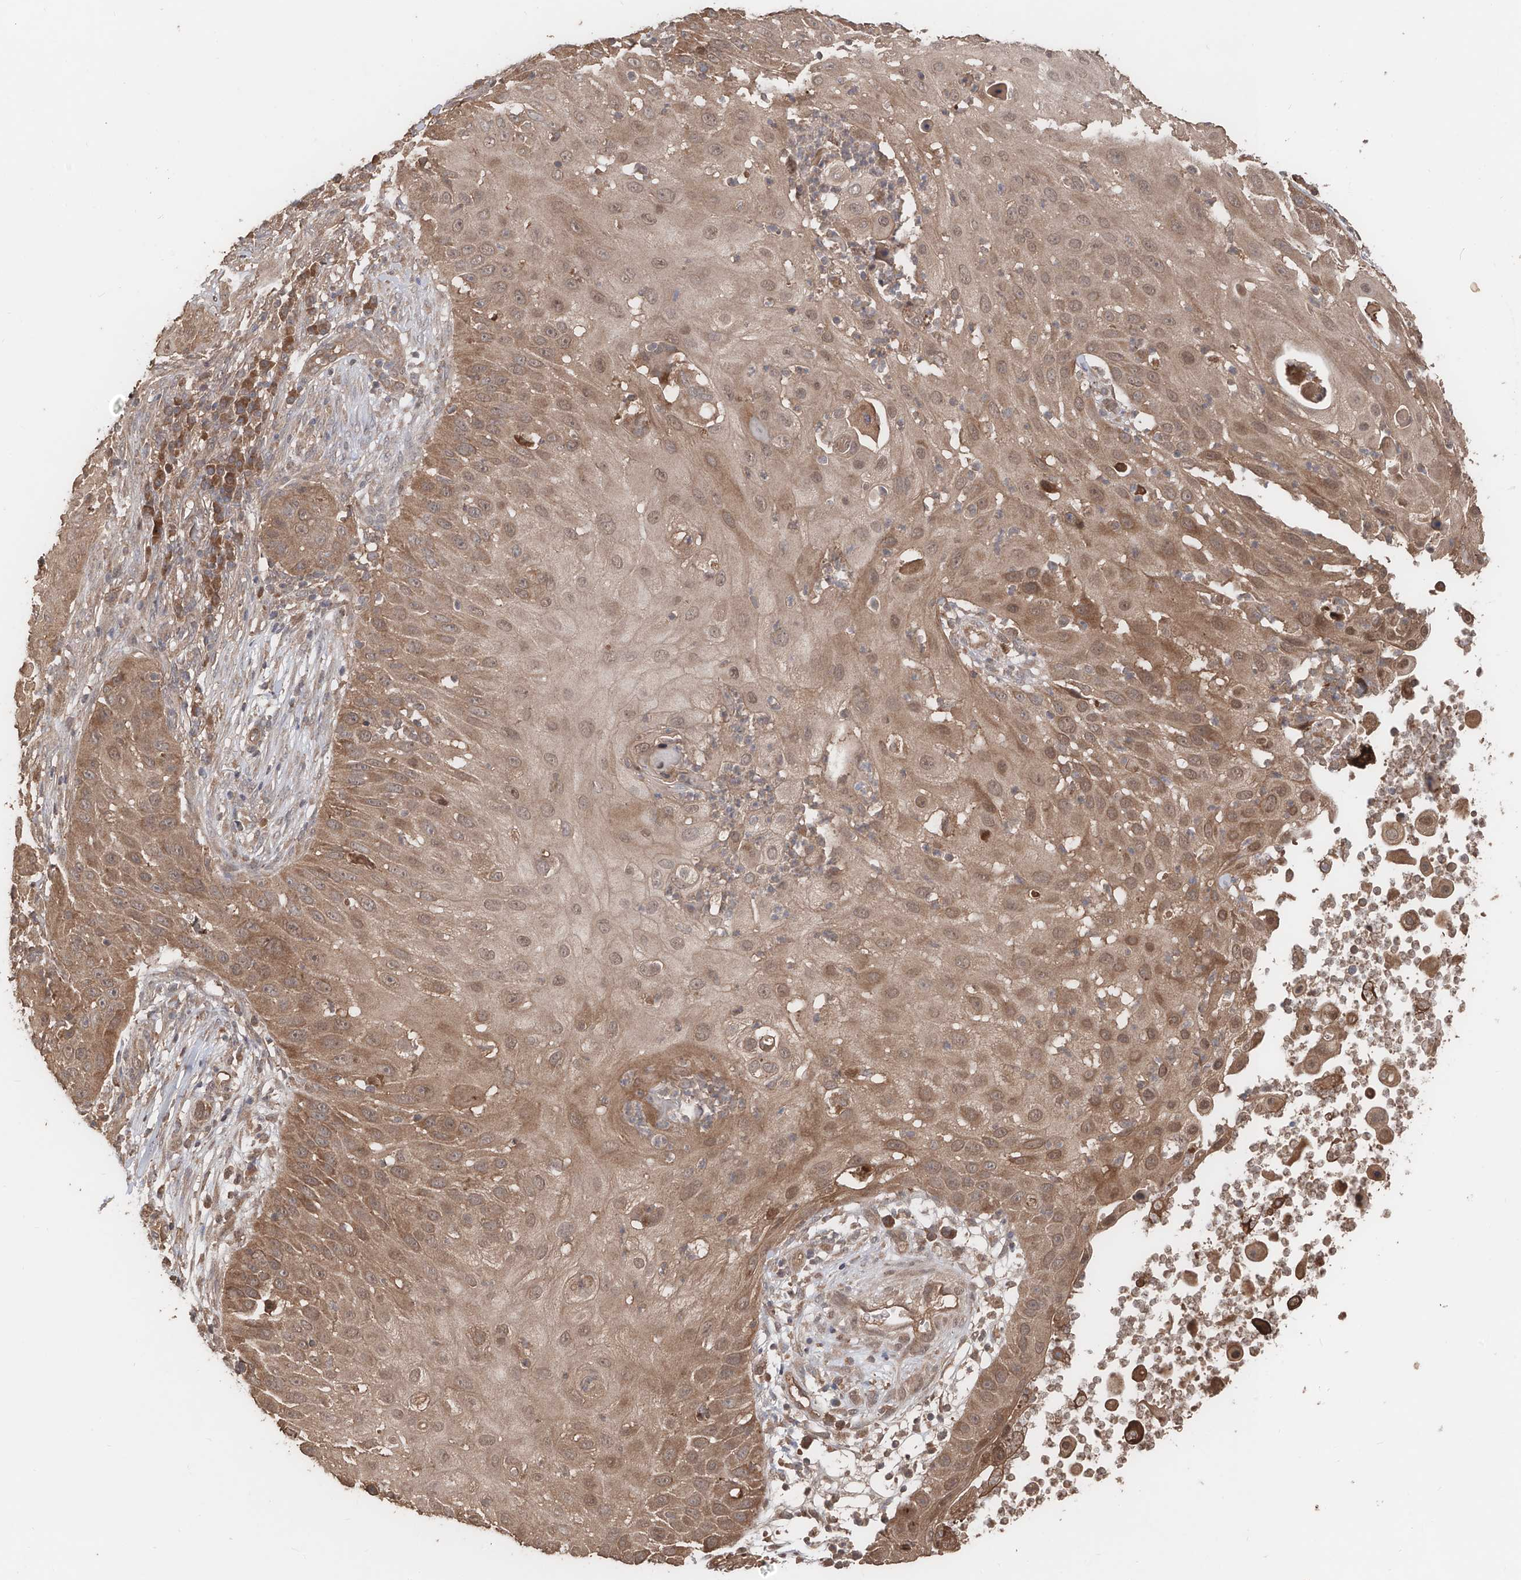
{"staining": {"intensity": "moderate", "quantity": ">75%", "location": "cytoplasmic/membranous"}, "tissue": "skin cancer", "cell_type": "Tumor cells", "image_type": "cancer", "snomed": [{"axis": "morphology", "description": "Squamous cell carcinoma, NOS"}, {"axis": "topography", "description": "Skin"}], "caption": "This histopathology image exhibits IHC staining of skin cancer, with medium moderate cytoplasmic/membranous positivity in approximately >75% of tumor cells.", "gene": "FAM135A", "patient": {"sex": "female", "age": 44}}